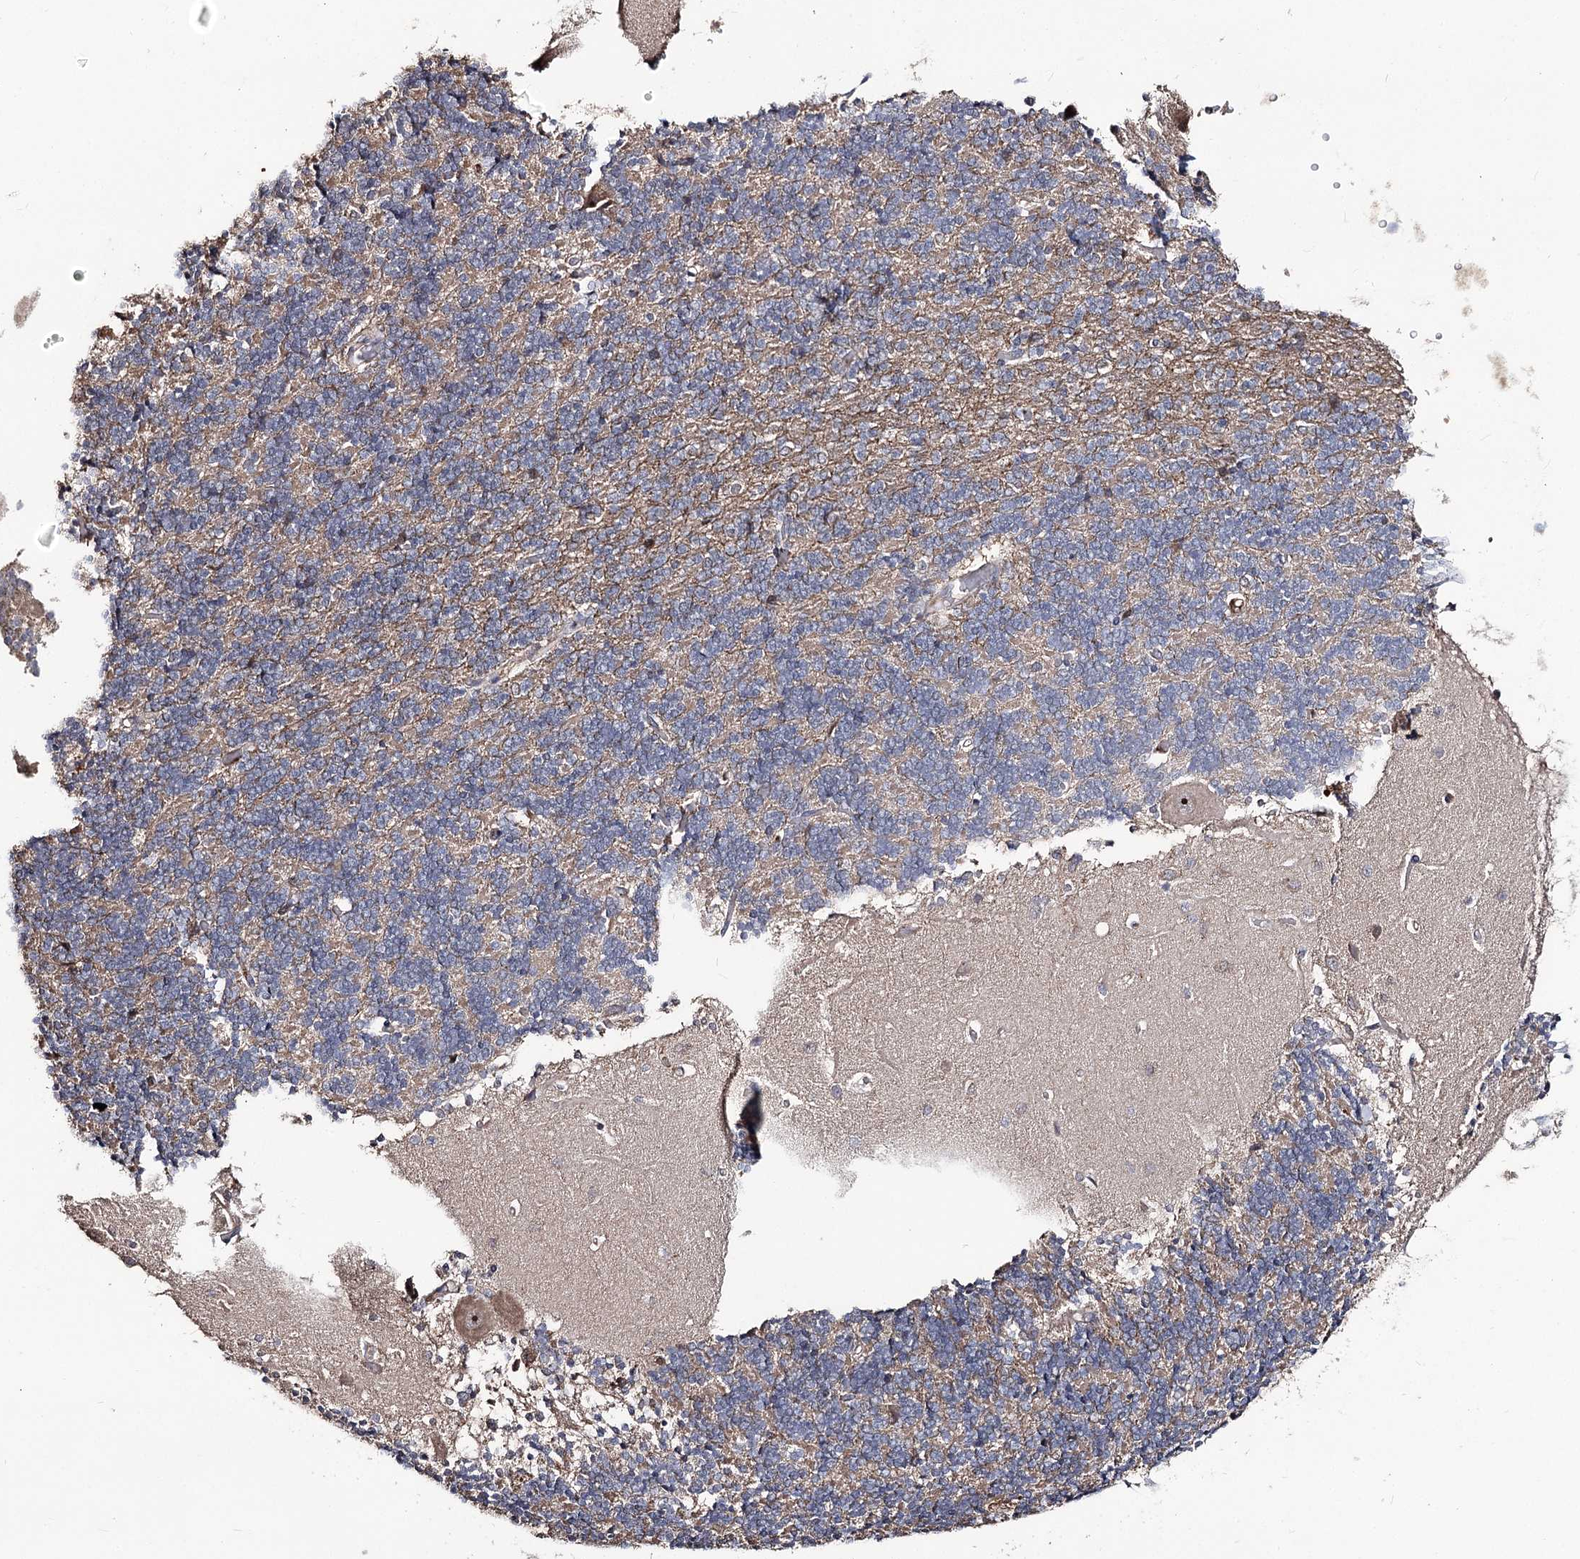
{"staining": {"intensity": "moderate", "quantity": "25%-75%", "location": "cytoplasmic/membranous"}, "tissue": "cerebellum", "cell_type": "Cells in granular layer", "image_type": "normal", "snomed": [{"axis": "morphology", "description": "Normal tissue, NOS"}, {"axis": "topography", "description": "Cerebellum"}], "caption": "Cerebellum stained with immunohistochemistry displays moderate cytoplasmic/membranous positivity in approximately 25%-75% of cells in granular layer. (Stains: DAB (3,3'-diaminobenzidine) in brown, nuclei in blue, Microscopy: brightfield microscopy at high magnification).", "gene": "FAM53B", "patient": {"sex": "male", "age": 37}}